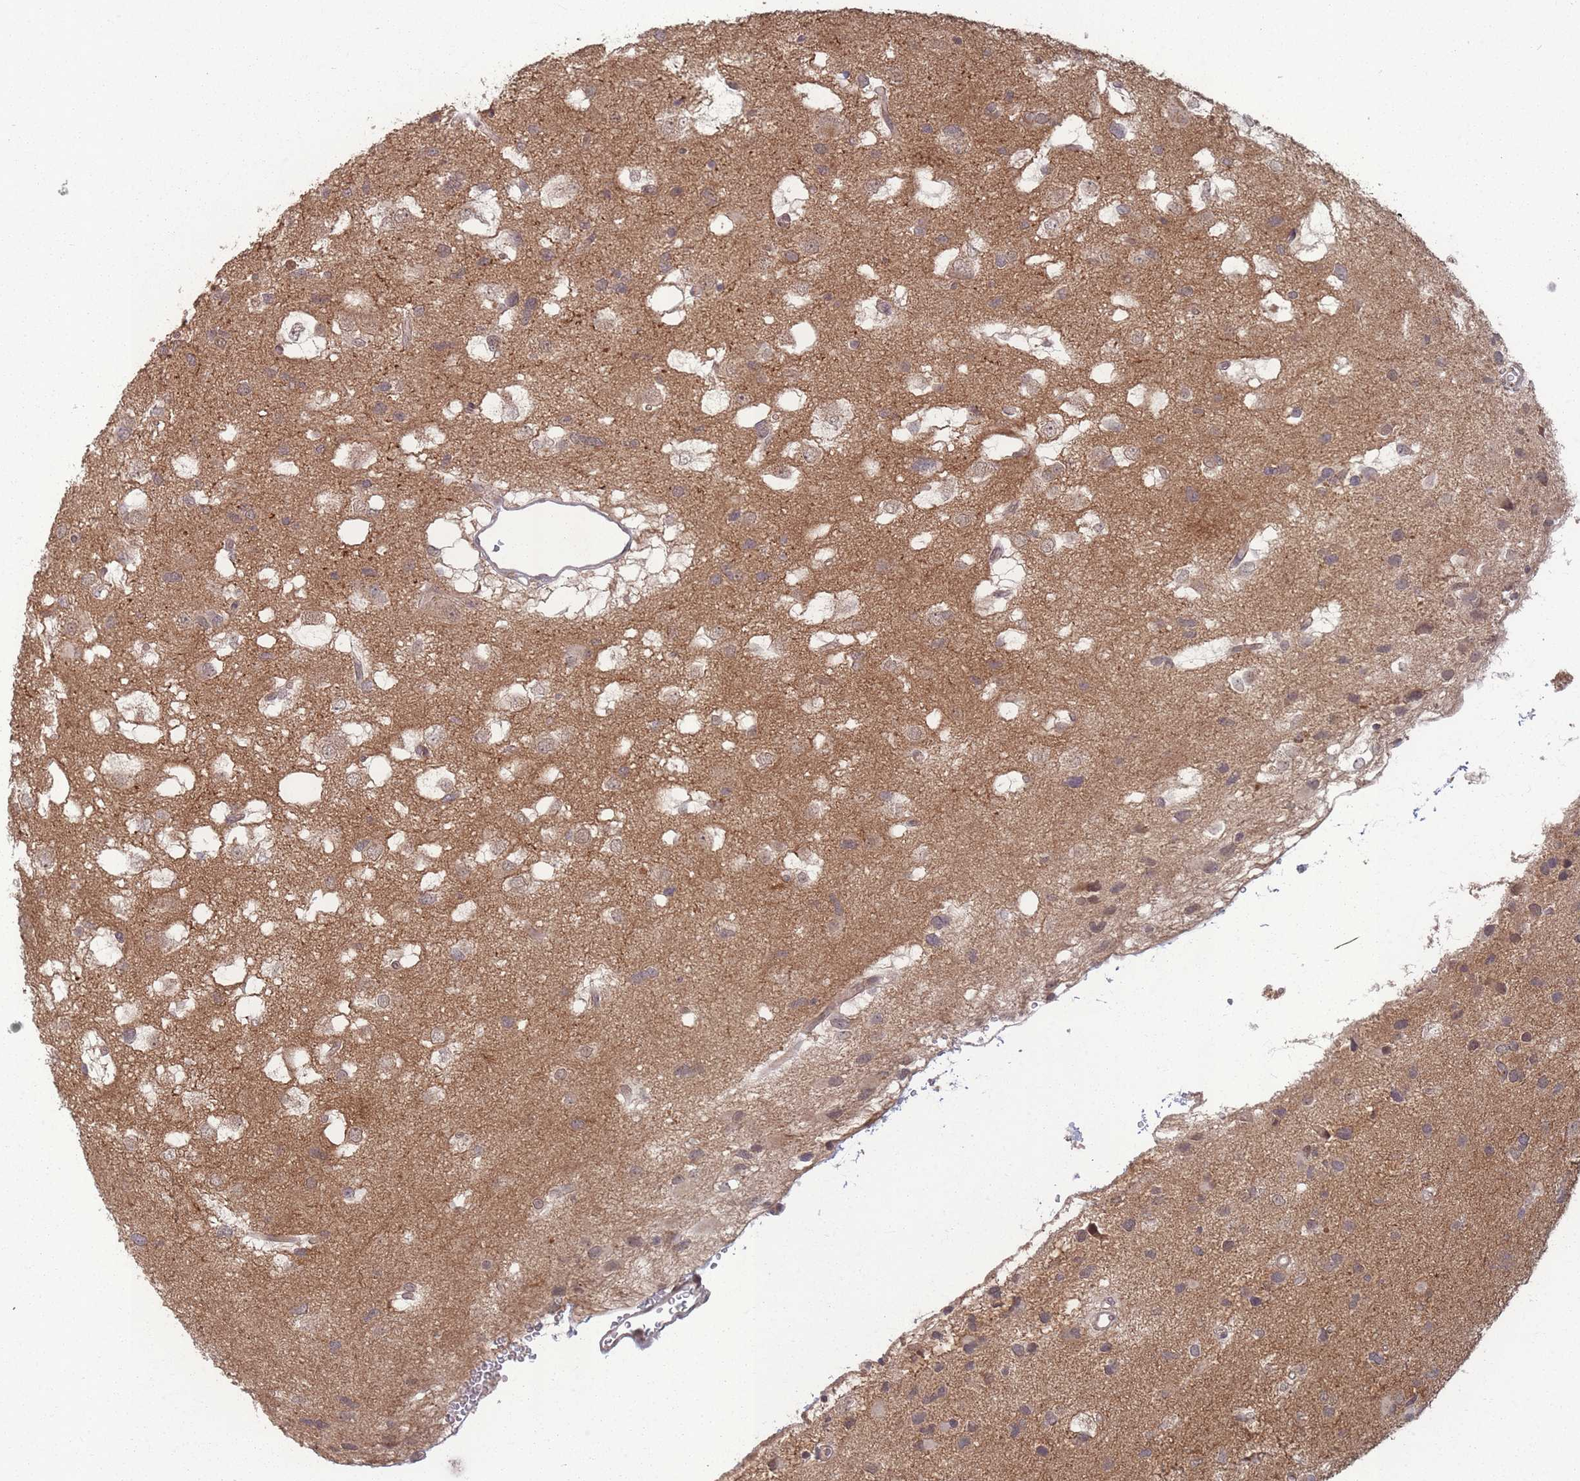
{"staining": {"intensity": "weak", "quantity": "25%-75%", "location": "cytoplasmic/membranous"}, "tissue": "glioma", "cell_type": "Tumor cells", "image_type": "cancer", "snomed": [{"axis": "morphology", "description": "Glioma, malignant, High grade"}, {"axis": "topography", "description": "Brain"}], "caption": "Protein staining by immunohistochemistry (IHC) exhibits weak cytoplasmic/membranous staining in approximately 25%-75% of tumor cells in malignant glioma (high-grade).", "gene": "CNTRL", "patient": {"sex": "male", "age": 53}}